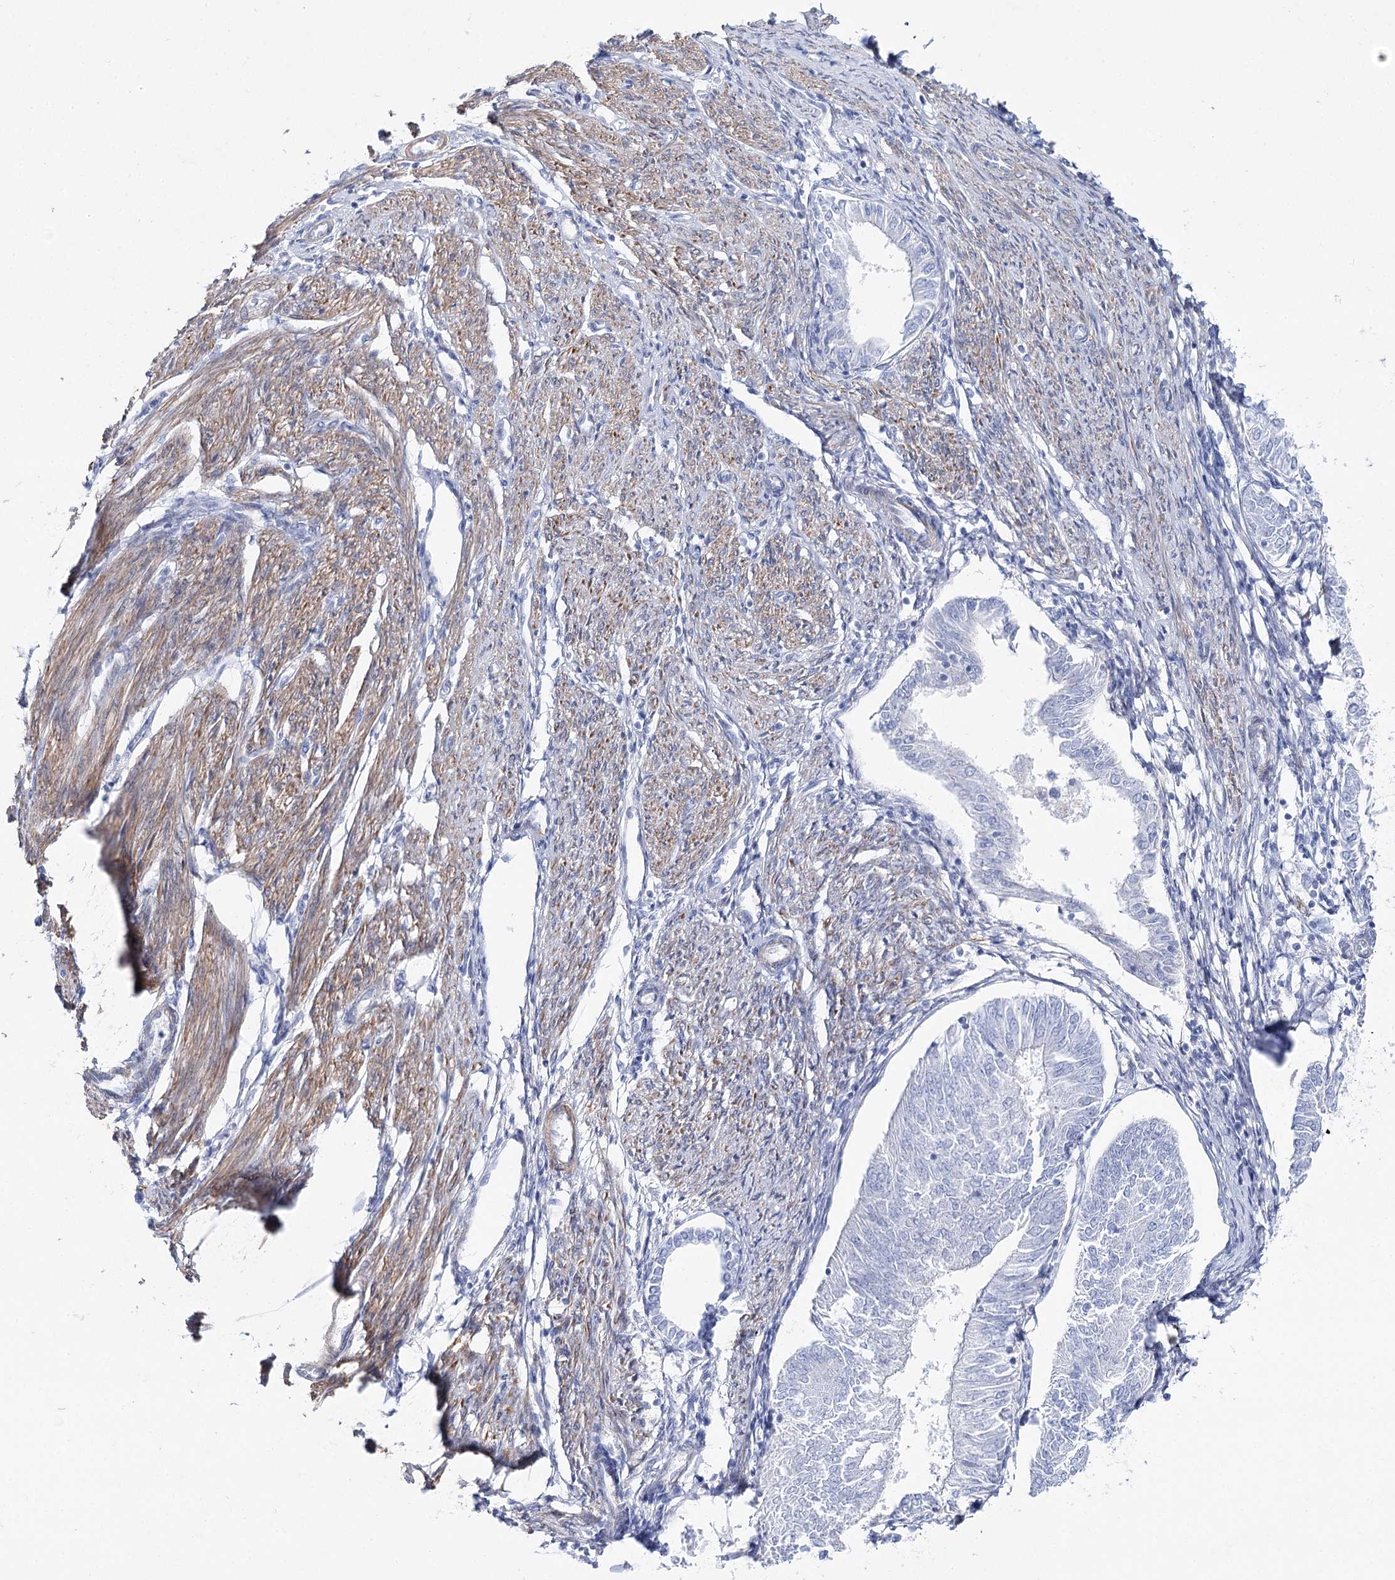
{"staining": {"intensity": "negative", "quantity": "none", "location": "none"}, "tissue": "endometrial cancer", "cell_type": "Tumor cells", "image_type": "cancer", "snomed": [{"axis": "morphology", "description": "Adenocarcinoma, NOS"}, {"axis": "topography", "description": "Endometrium"}], "caption": "Immunohistochemical staining of endometrial adenocarcinoma displays no significant positivity in tumor cells.", "gene": "ANKRD23", "patient": {"sex": "female", "age": 58}}